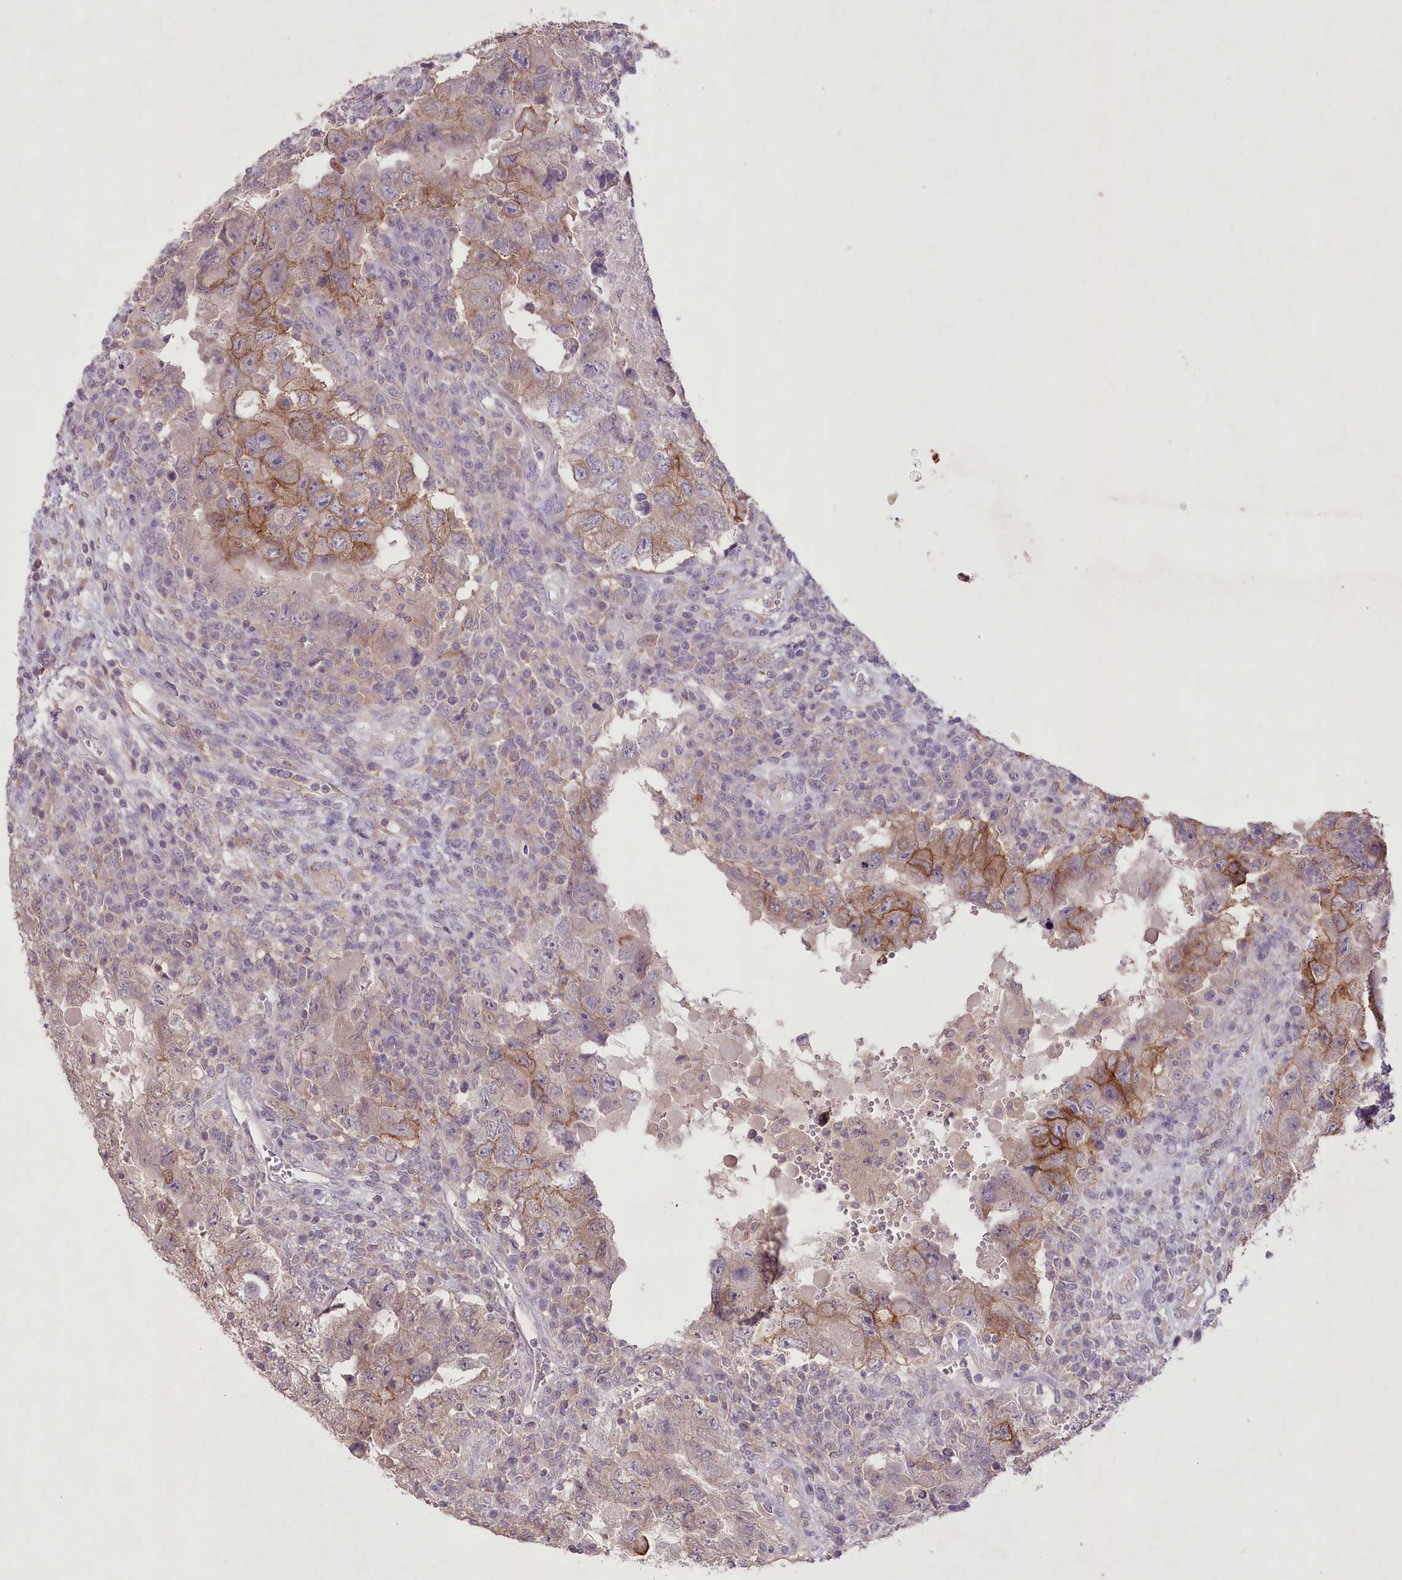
{"staining": {"intensity": "moderate", "quantity": "25%-75%", "location": "cytoplasmic/membranous"}, "tissue": "testis cancer", "cell_type": "Tumor cells", "image_type": "cancer", "snomed": [{"axis": "morphology", "description": "Carcinoma, Embryonal, NOS"}, {"axis": "topography", "description": "Testis"}], "caption": "Tumor cells display moderate cytoplasmic/membranous positivity in about 25%-75% of cells in testis cancer (embryonal carcinoma).", "gene": "ENPP1", "patient": {"sex": "male", "age": 26}}